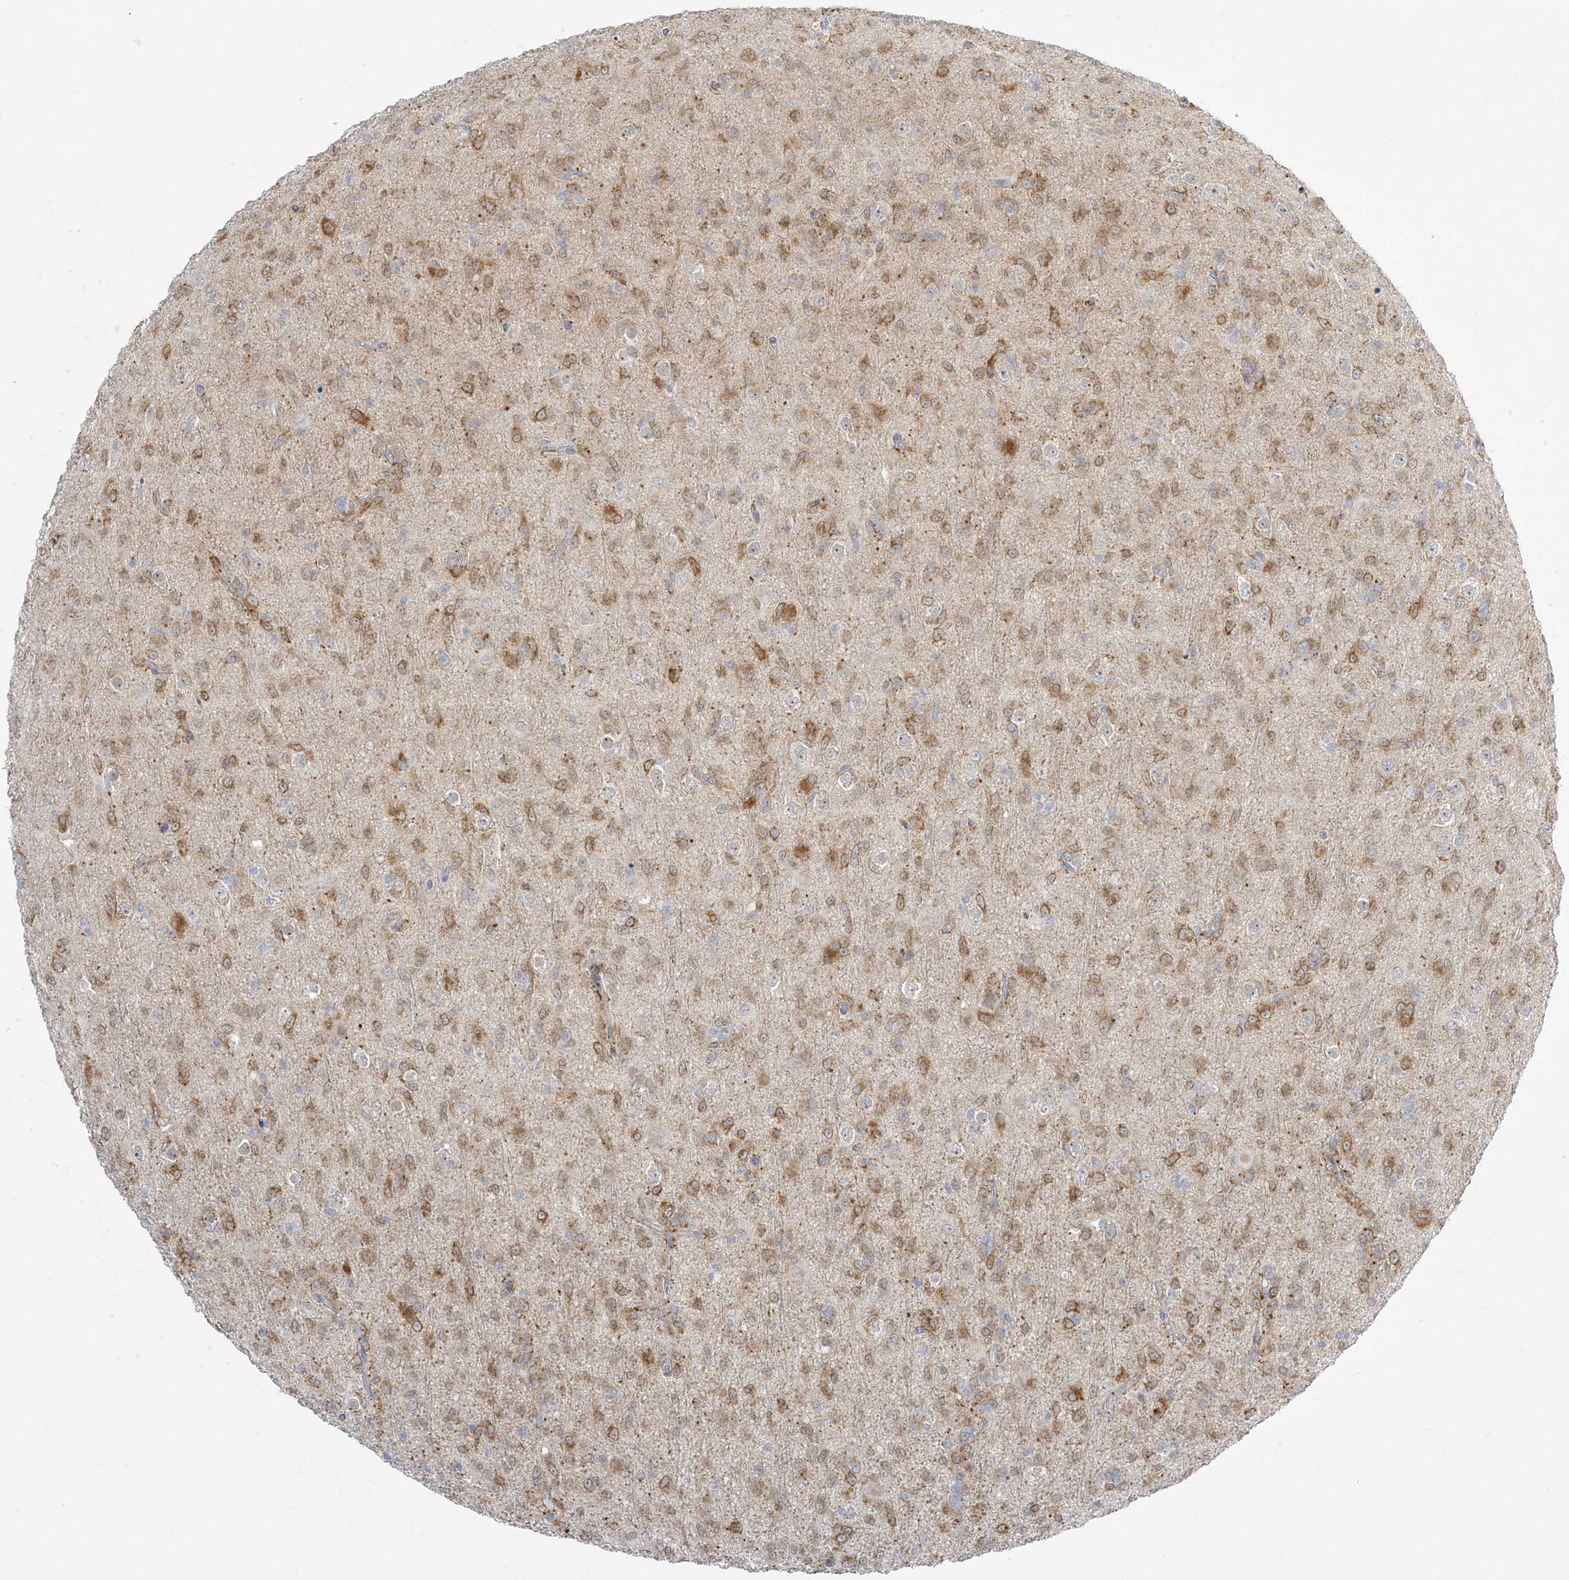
{"staining": {"intensity": "moderate", "quantity": "25%-75%", "location": "cytoplasmic/membranous"}, "tissue": "glioma", "cell_type": "Tumor cells", "image_type": "cancer", "snomed": [{"axis": "morphology", "description": "Glioma, malignant, Low grade"}, {"axis": "topography", "description": "Brain"}], "caption": "Low-grade glioma (malignant) stained with a brown dye demonstrates moderate cytoplasmic/membranous positive positivity in approximately 25%-75% of tumor cells.", "gene": "ZC3H6", "patient": {"sex": "male", "age": 65}}